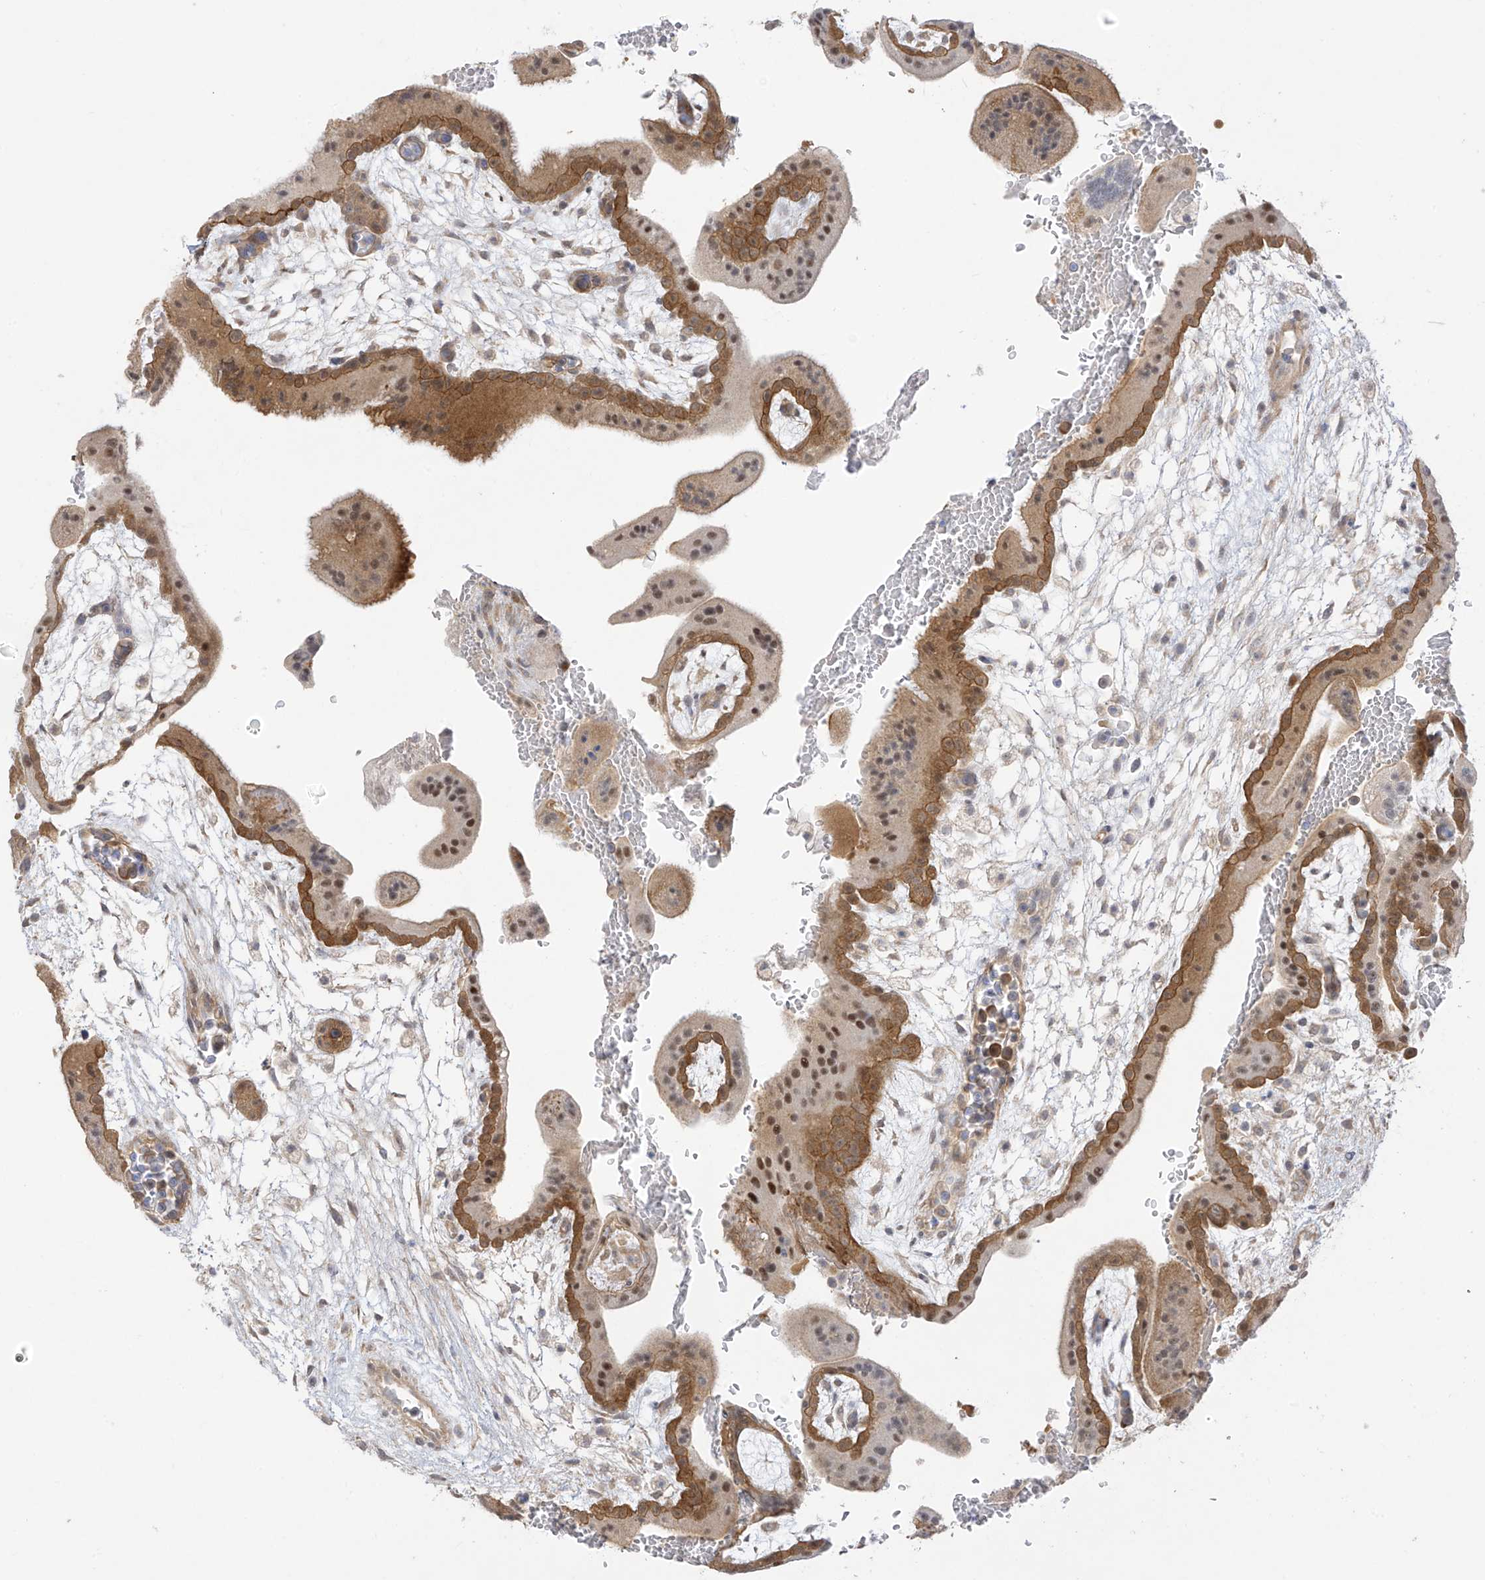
{"staining": {"intensity": "moderate", "quantity": ">75%", "location": "cytoplasmic/membranous,nuclear"}, "tissue": "placenta", "cell_type": "Trophoblastic cells", "image_type": "normal", "snomed": [{"axis": "morphology", "description": "Normal tissue, NOS"}, {"axis": "topography", "description": "Placenta"}], "caption": "Immunohistochemistry (IHC) of benign placenta exhibits medium levels of moderate cytoplasmic/membranous,nuclear staining in approximately >75% of trophoblastic cells.", "gene": "EIPR1", "patient": {"sex": "female", "age": 35}}